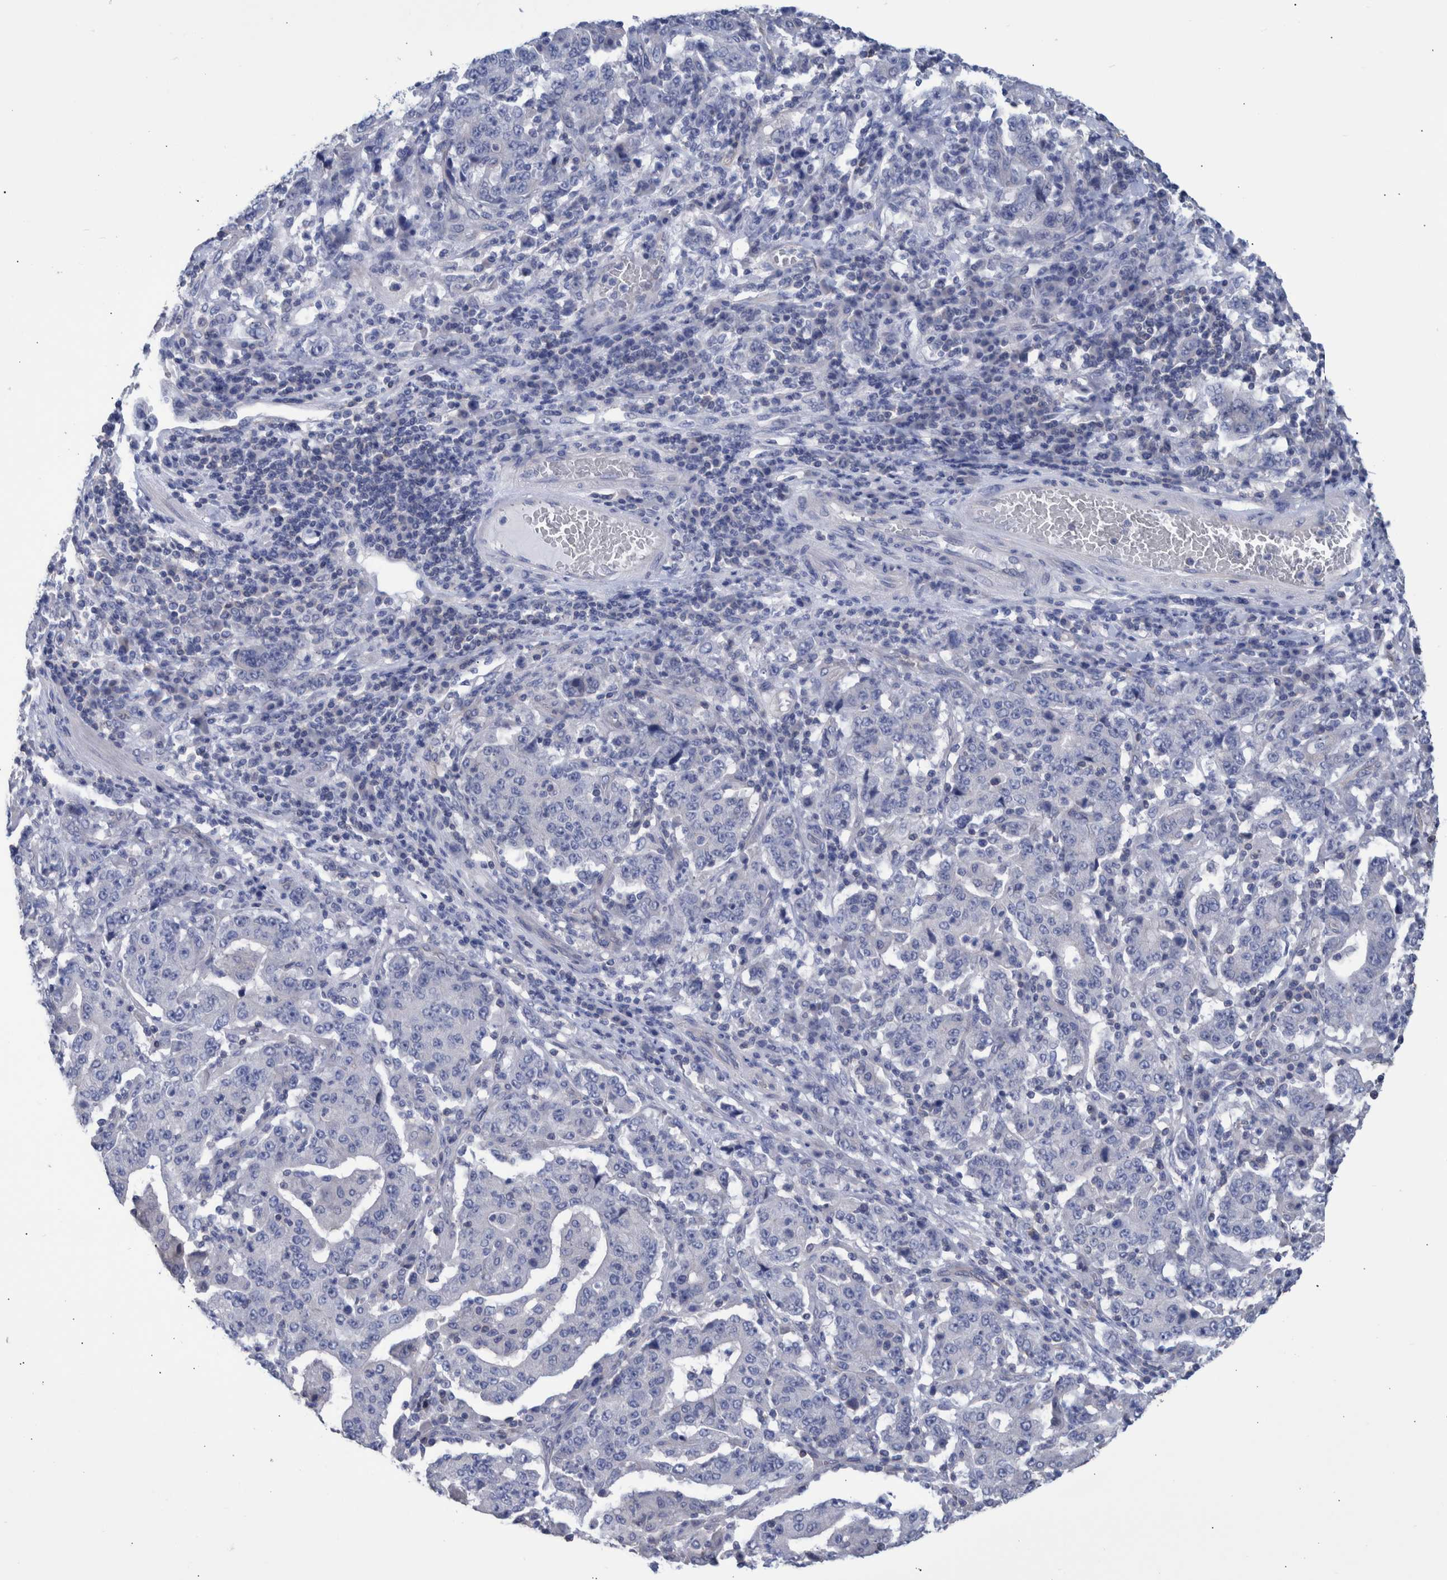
{"staining": {"intensity": "negative", "quantity": "none", "location": "none"}, "tissue": "stomach cancer", "cell_type": "Tumor cells", "image_type": "cancer", "snomed": [{"axis": "morphology", "description": "Normal tissue, NOS"}, {"axis": "morphology", "description": "Adenocarcinoma, NOS"}, {"axis": "topography", "description": "Stomach, upper"}, {"axis": "topography", "description": "Stomach"}], "caption": "Immunohistochemistry of stomach cancer reveals no staining in tumor cells.", "gene": "PPP3CC", "patient": {"sex": "male", "age": 59}}